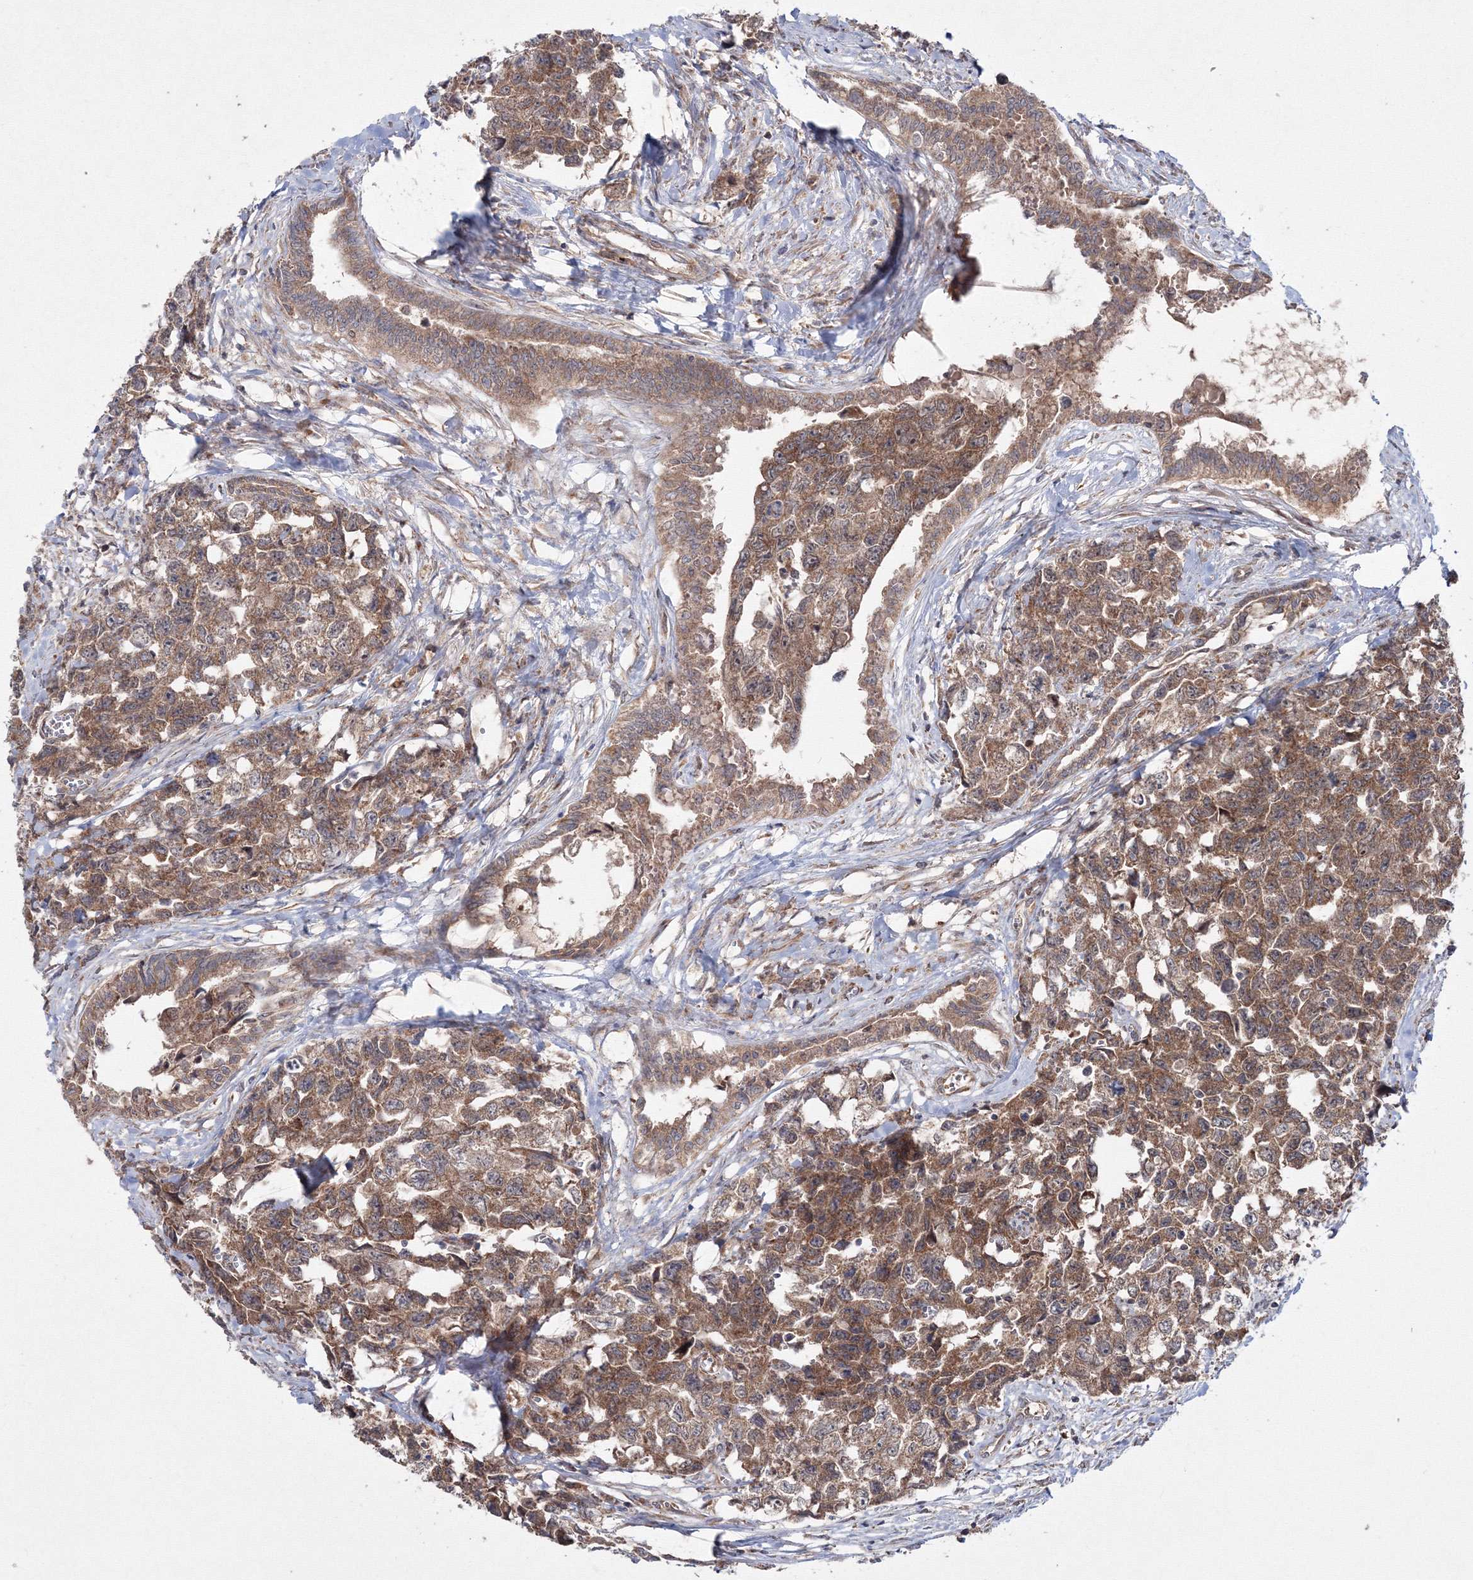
{"staining": {"intensity": "moderate", "quantity": ">75%", "location": "cytoplasmic/membranous"}, "tissue": "testis cancer", "cell_type": "Tumor cells", "image_type": "cancer", "snomed": [{"axis": "morphology", "description": "Carcinoma, Embryonal, NOS"}, {"axis": "topography", "description": "Testis"}], "caption": "A micrograph of testis cancer (embryonal carcinoma) stained for a protein reveals moderate cytoplasmic/membranous brown staining in tumor cells.", "gene": "PEX13", "patient": {"sex": "male", "age": 31}}